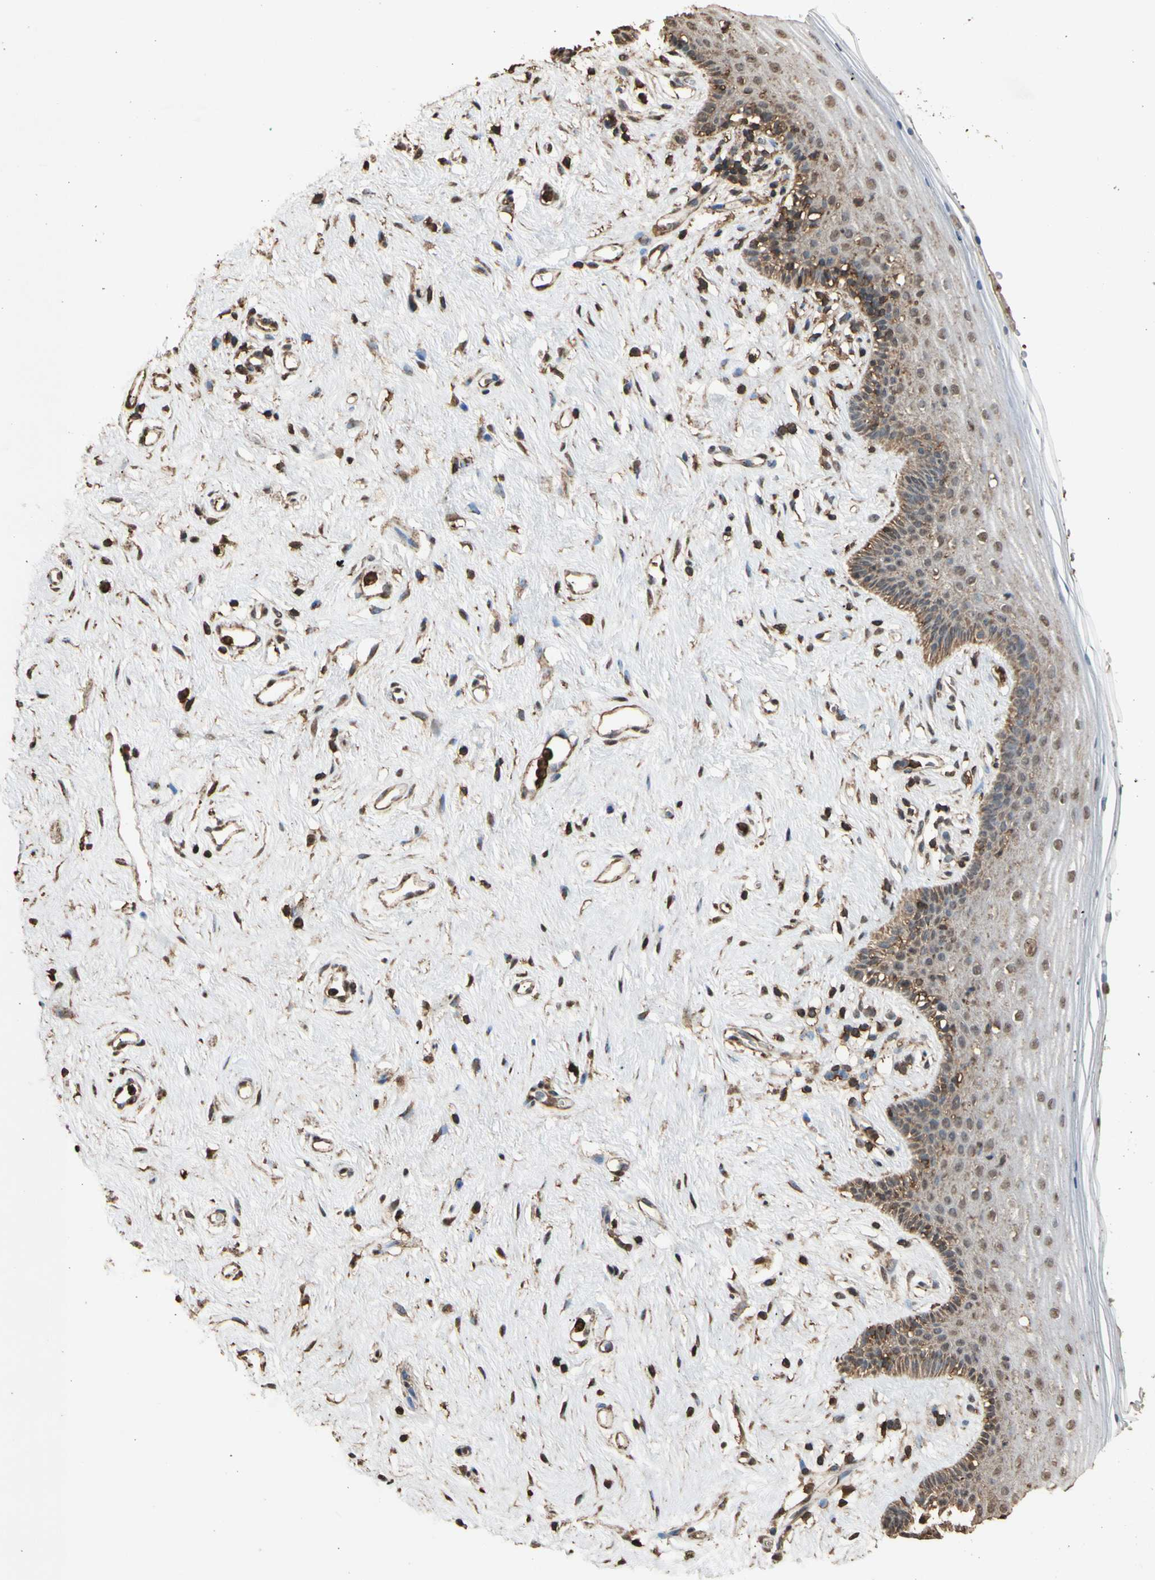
{"staining": {"intensity": "moderate", "quantity": "25%-75%", "location": "cytoplasmic/membranous,nuclear"}, "tissue": "vagina", "cell_type": "Squamous epithelial cells", "image_type": "normal", "snomed": [{"axis": "morphology", "description": "Normal tissue, NOS"}, {"axis": "topography", "description": "Vagina"}], "caption": "Moderate cytoplasmic/membranous,nuclear expression for a protein is appreciated in about 25%-75% of squamous epithelial cells of unremarkable vagina using immunohistochemistry (IHC).", "gene": "TNFSF13B", "patient": {"sex": "female", "age": 44}}